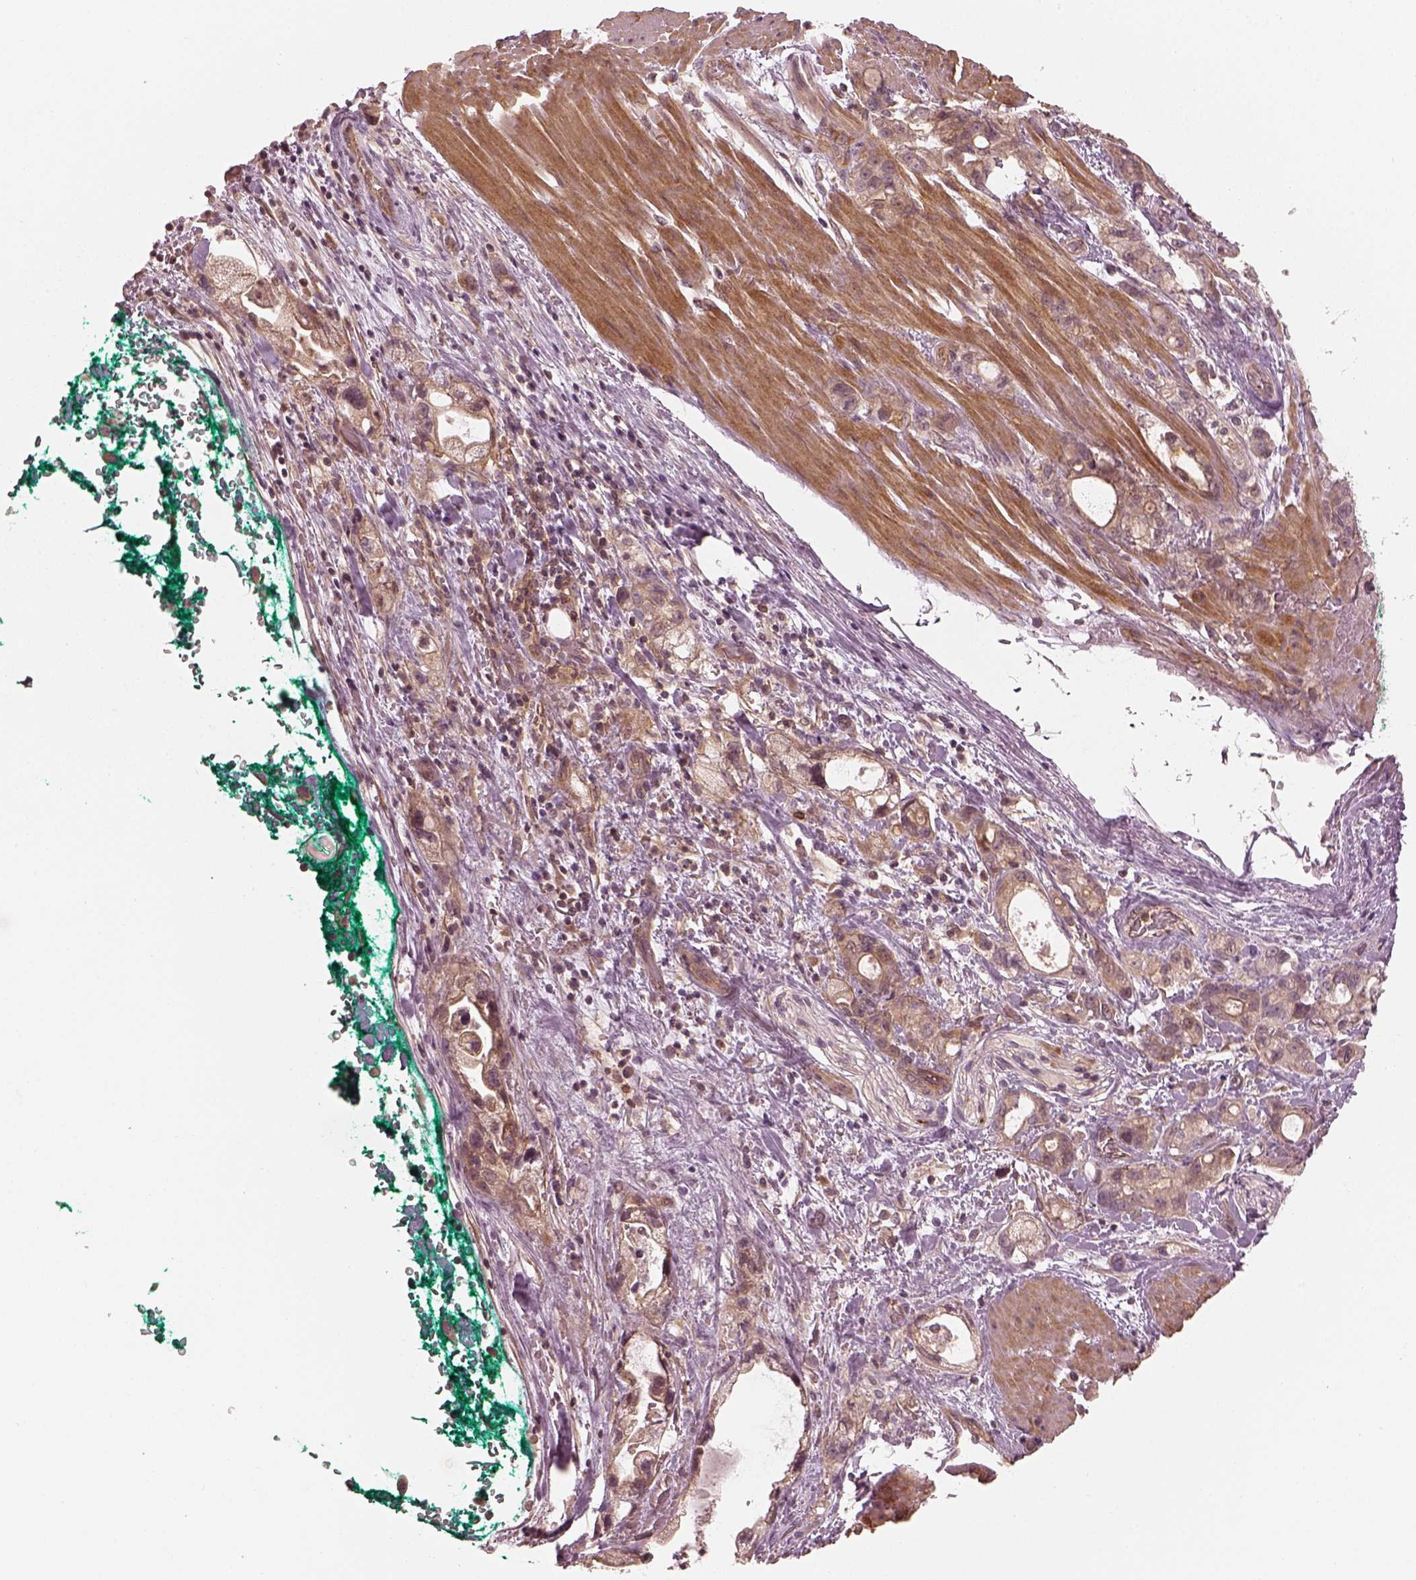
{"staining": {"intensity": "moderate", "quantity": "<25%", "location": "cytoplasmic/membranous"}, "tissue": "stomach cancer", "cell_type": "Tumor cells", "image_type": "cancer", "snomed": [{"axis": "morphology", "description": "Adenocarcinoma, NOS"}, {"axis": "topography", "description": "Stomach"}], "caption": "The photomicrograph demonstrates staining of stomach adenocarcinoma, revealing moderate cytoplasmic/membranous protein expression (brown color) within tumor cells.", "gene": "FAM107B", "patient": {"sex": "male", "age": 63}}